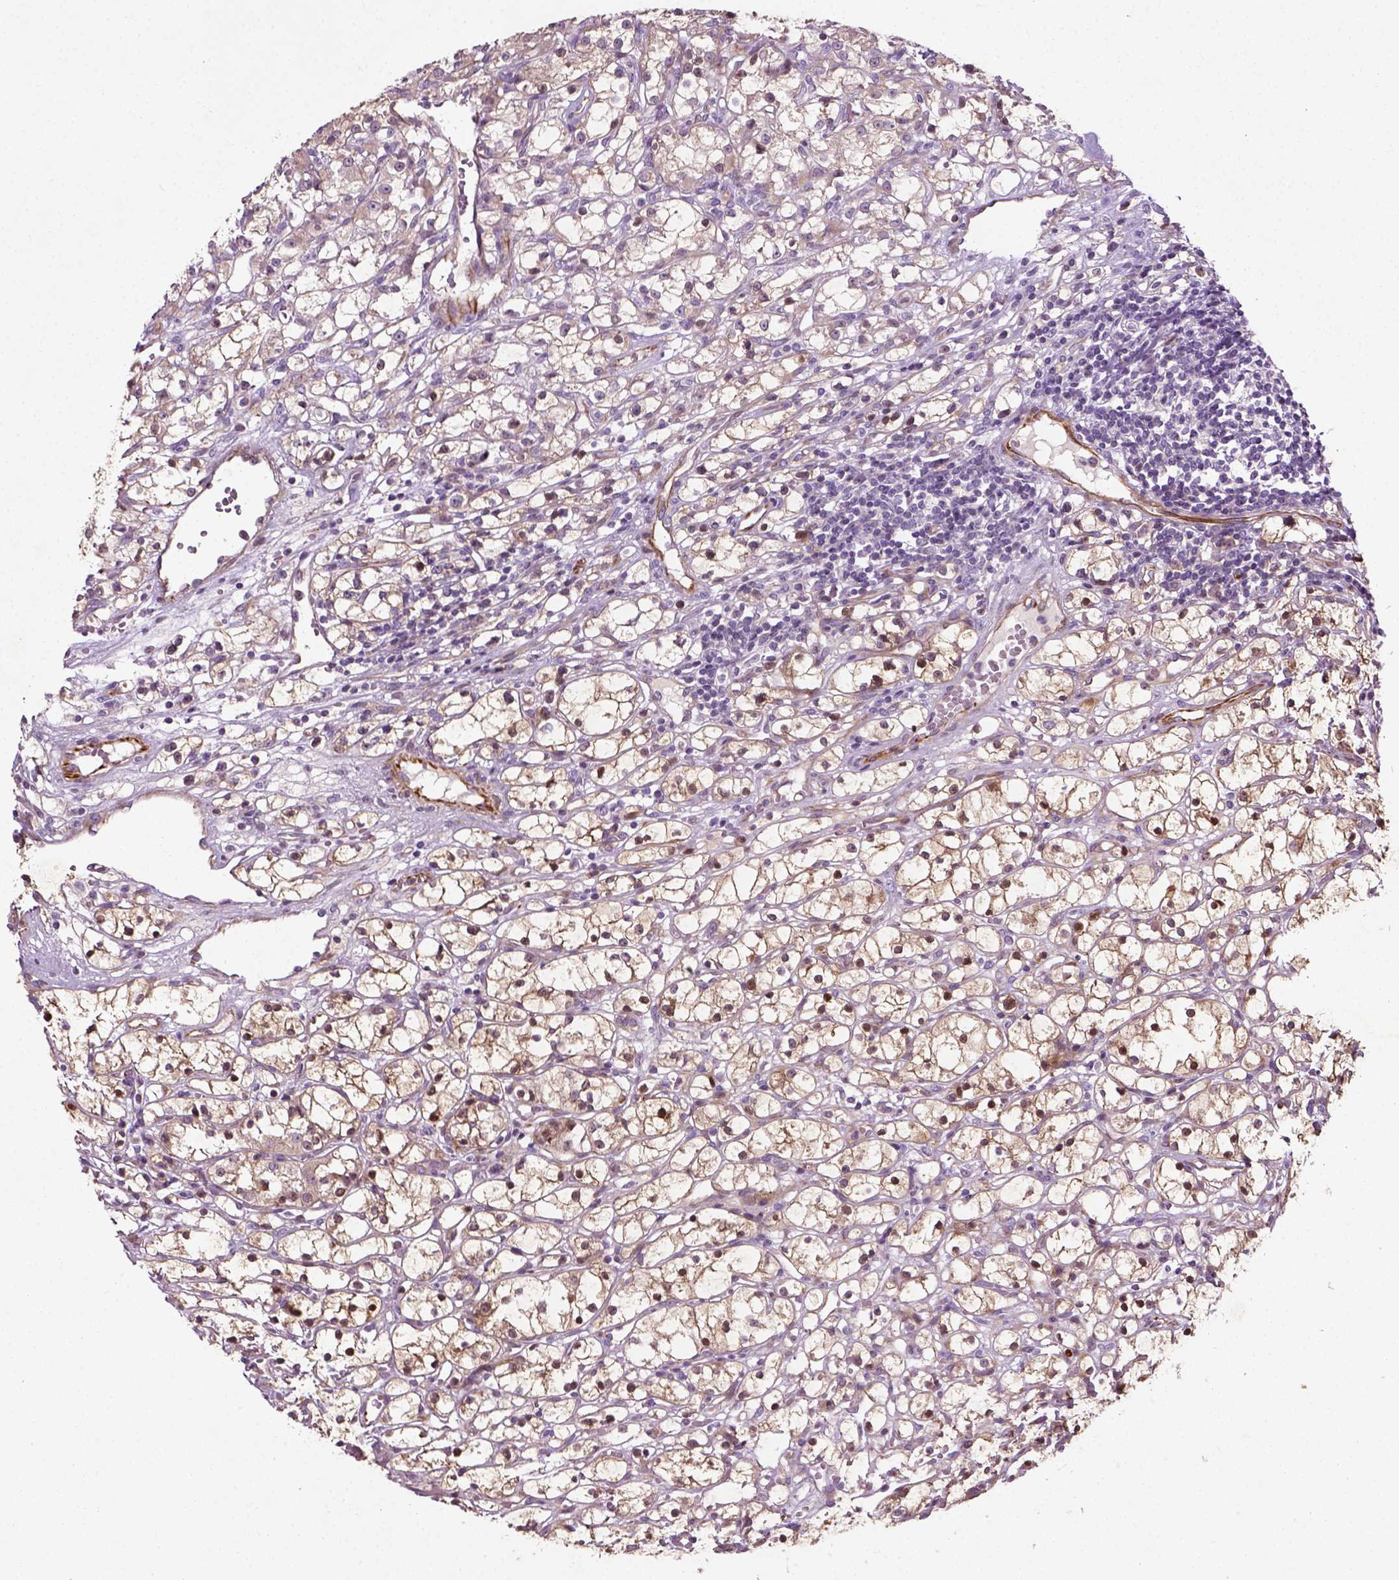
{"staining": {"intensity": "strong", "quantity": "<25%", "location": "cytoplasmic/membranous,nuclear"}, "tissue": "renal cancer", "cell_type": "Tumor cells", "image_type": "cancer", "snomed": [{"axis": "morphology", "description": "Adenocarcinoma, NOS"}, {"axis": "topography", "description": "Kidney"}], "caption": "Protein expression analysis of renal cancer demonstrates strong cytoplasmic/membranous and nuclear positivity in approximately <25% of tumor cells. (DAB (3,3'-diaminobenzidine) = brown stain, brightfield microscopy at high magnification).", "gene": "PKP3", "patient": {"sex": "female", "age": 59}}